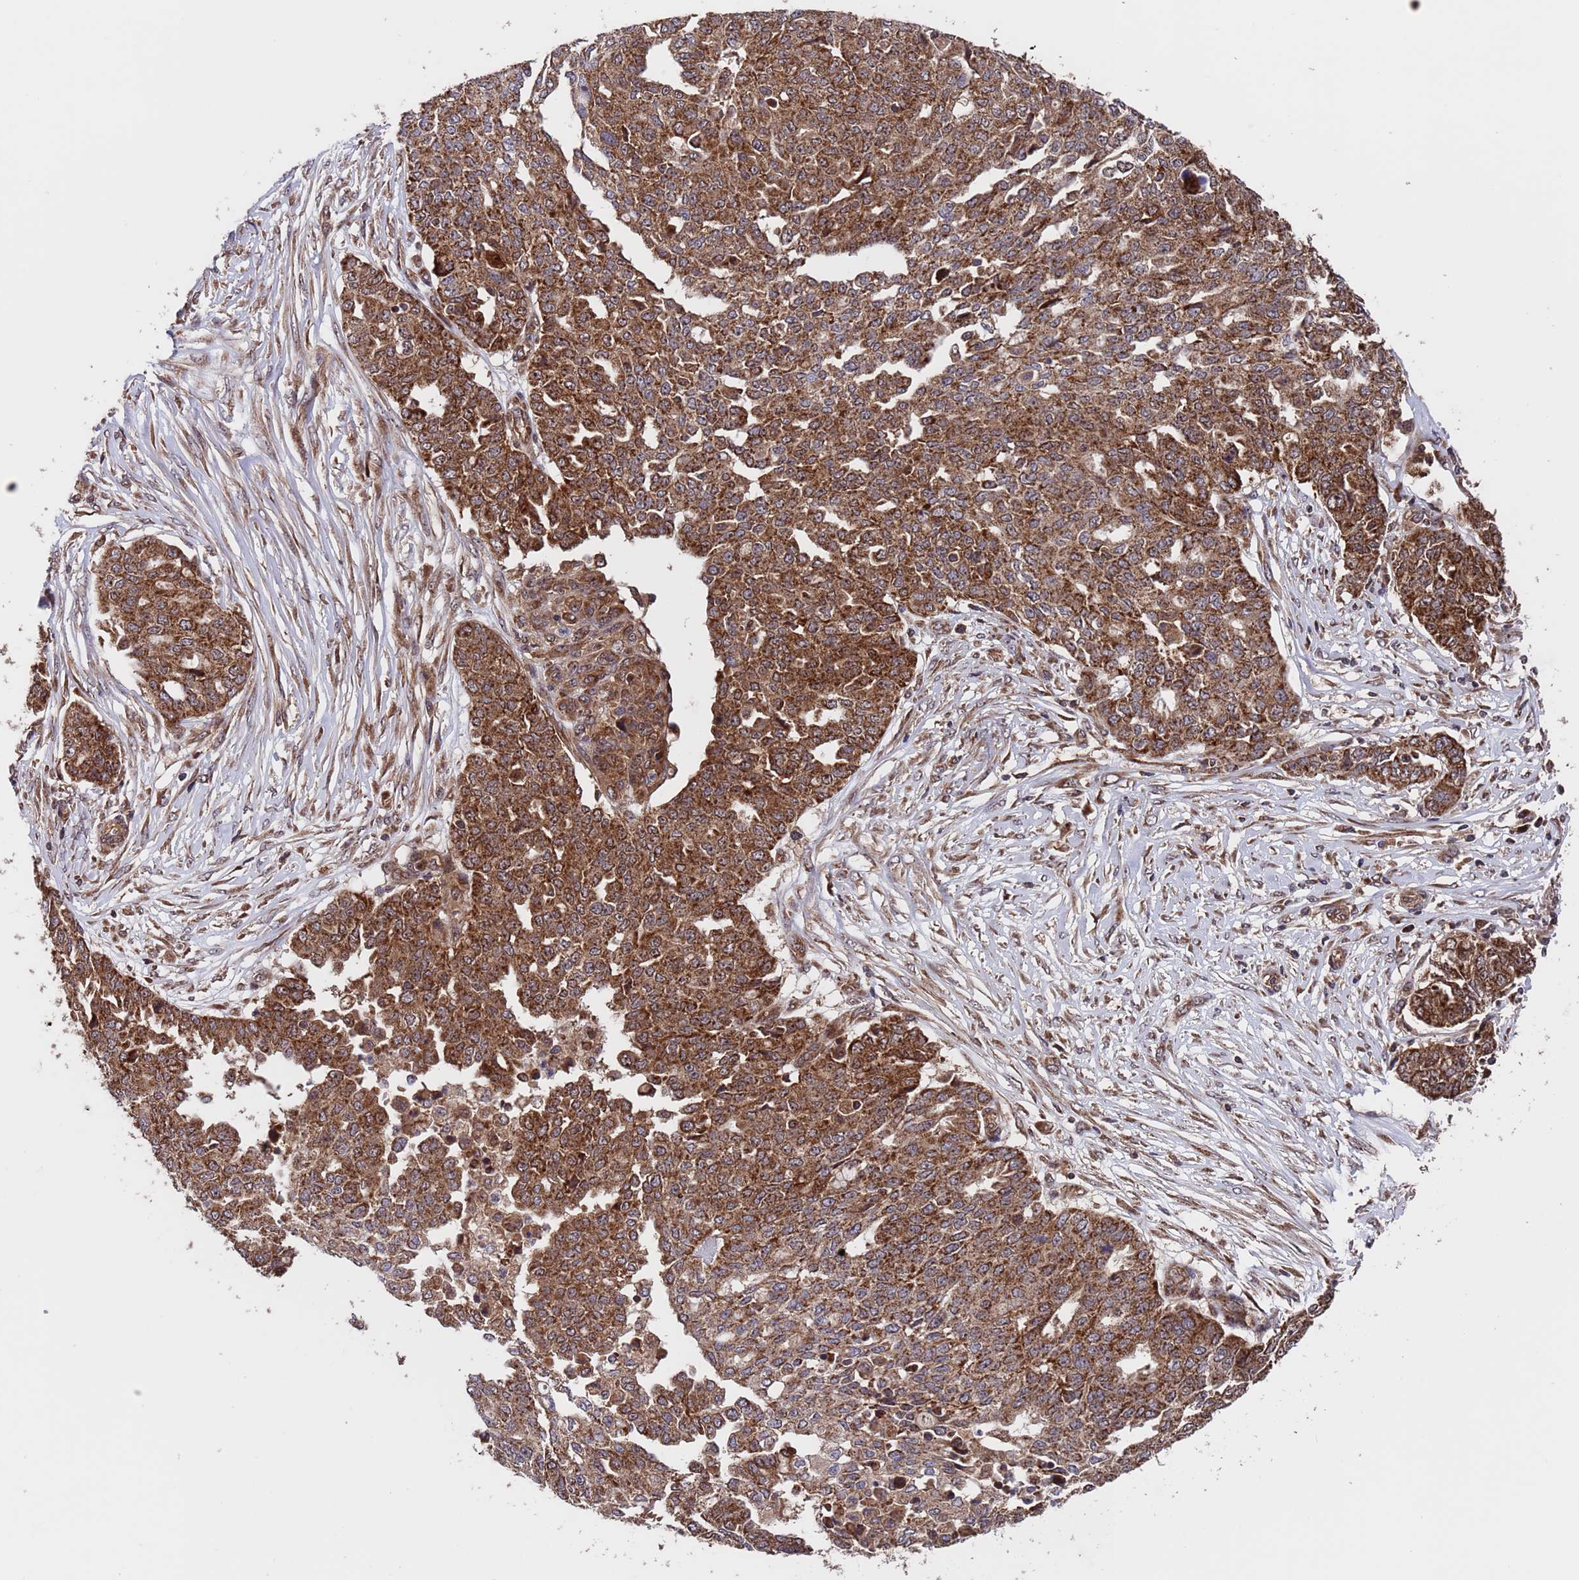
{"staining": {"intensity": "strong", "quantity": ">75%", "location": "cytoplasmic/membranous"}, "tissue": "ovarian cancer", "cell_type": "Tumor cells", "image_type": "cancer", "snomed": [{"axis": "morphology", "description": "Cystadenocarcinoma, serous, NOS"}, {"axis": "topography", "description": "Soft tissue"}, {"axis": "topography", "description": "Ovary"}], "caption": "Immunohistochemical staining of ovarian serous cystadenocarcinoma exhibits high levels of strong cytoplasmic/membranous staining in about >75% of tumor cells.", "gene": "TSR3", "patient": {"sex": "female", "age": 57}}